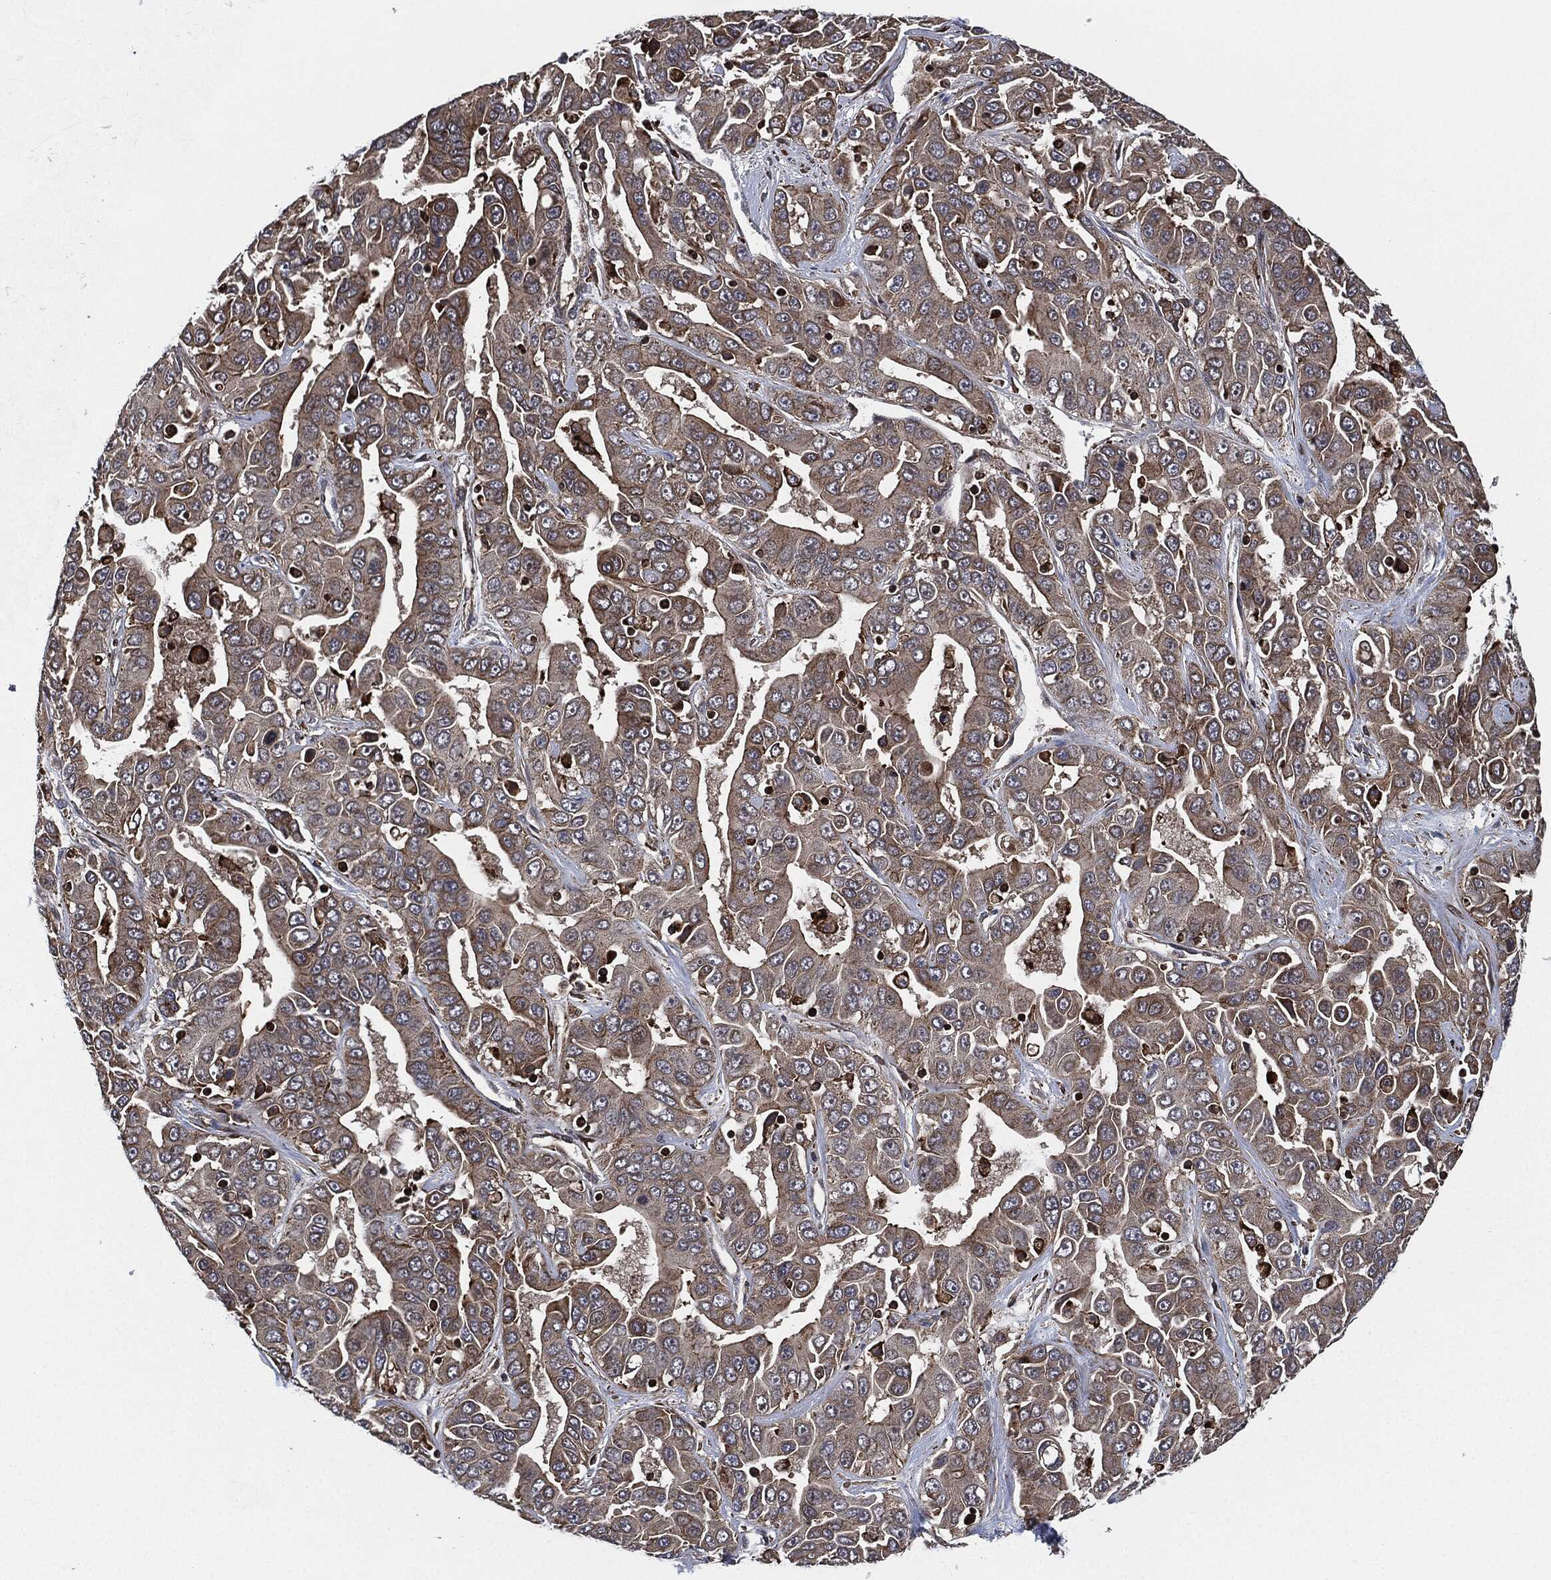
{"staining": {"intensity": "moderate", "quantity": "25%-75%", "location": "cytoplasmic/membranous"}, "tissue": "liver cancer", "cell_type": "Tumor cells", "image_type": "cancer", "snomed": [{"axis": "morphology", "description": "Cholangiocarcinoma"}, {"axis": "topography", "description": "Liver"}], "caption": "This image demonstrates immunohistochemistry (IHC) staining of human liver cholangiocarcinoma, with medium moderate cytoplasmic/membranous expression in approximately 25%-75% of tumor cells.", "gene": "UBR1", "patient": {"sex": "female", "age": 52}}